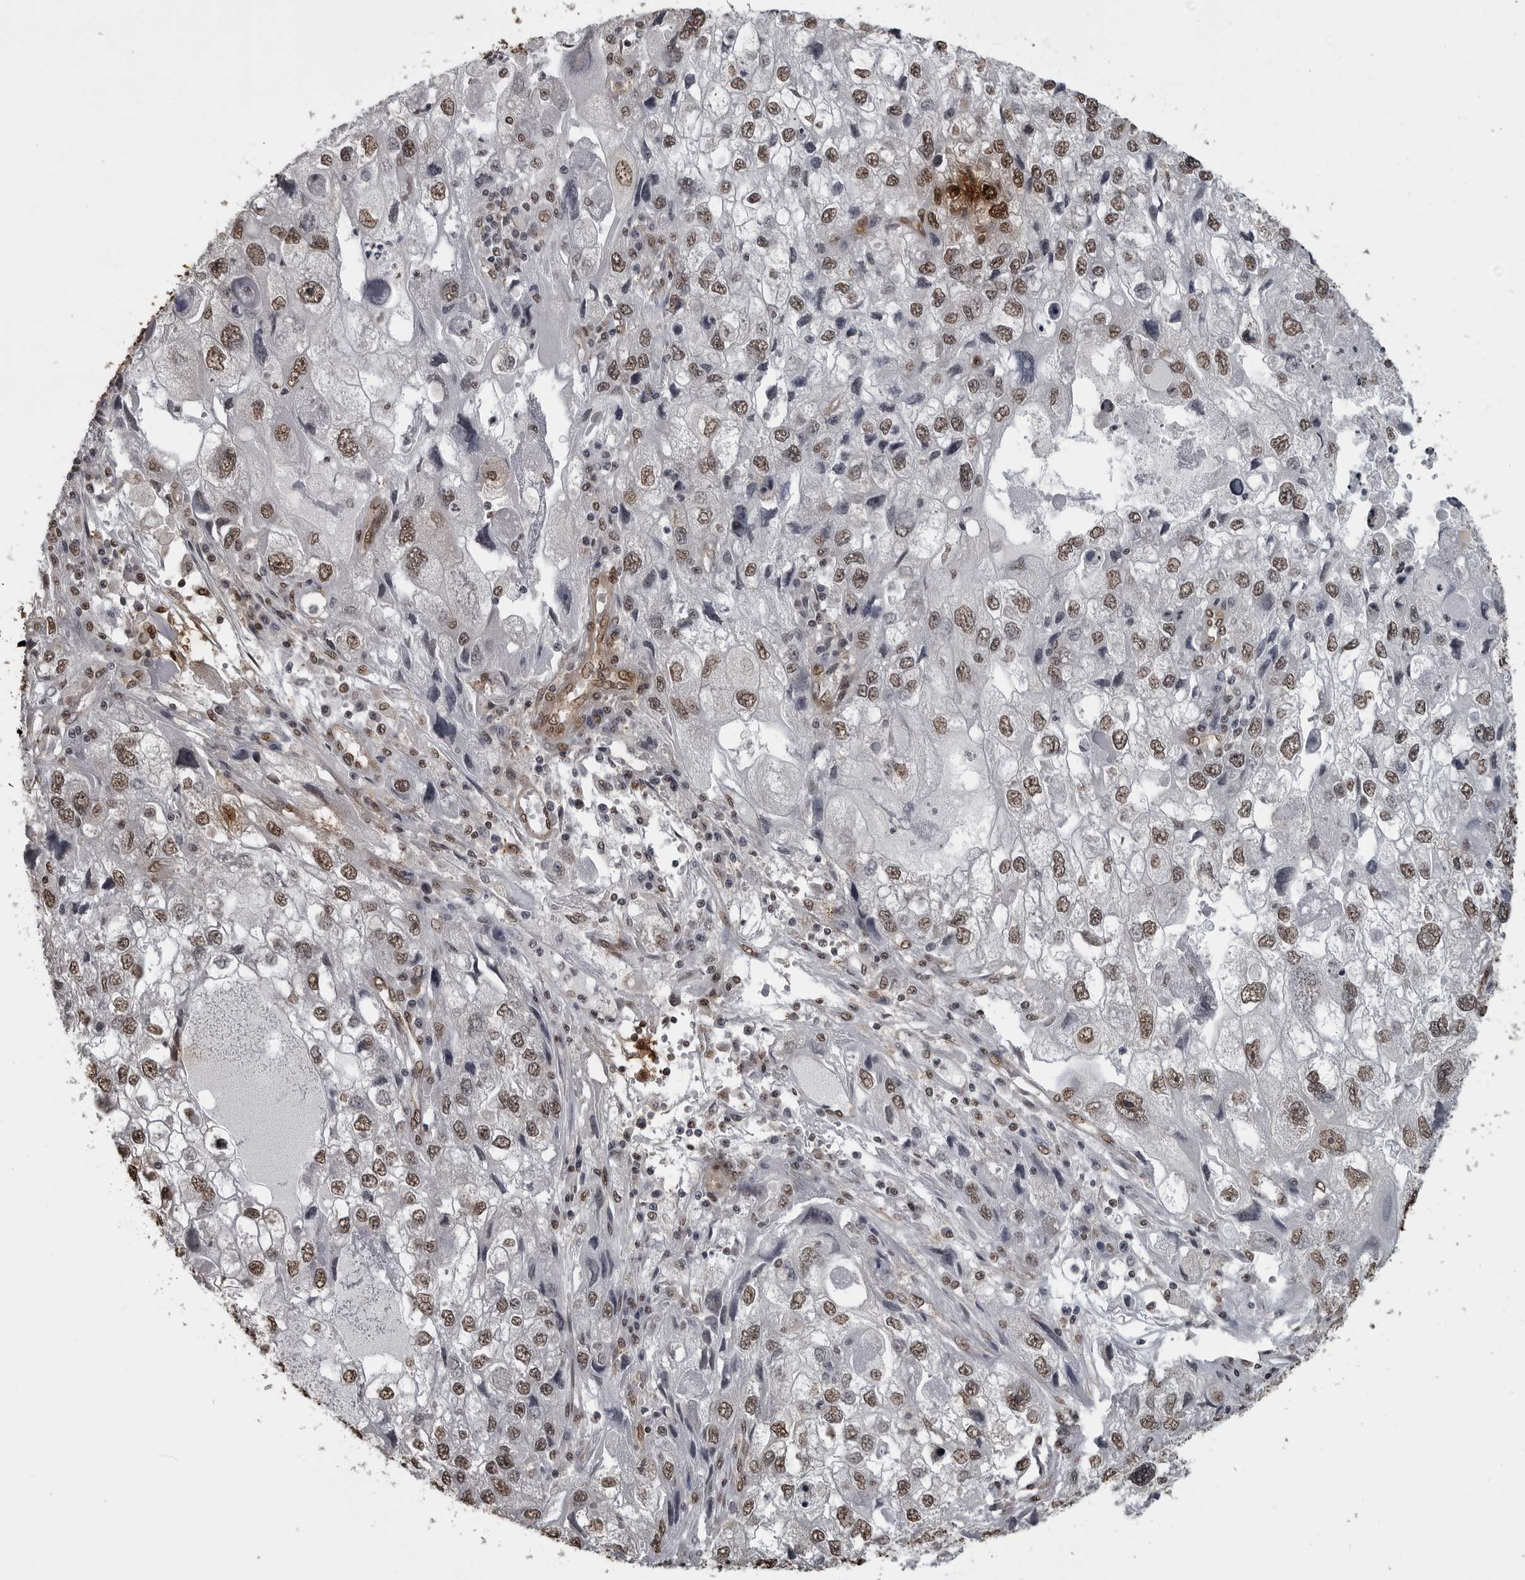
{"staining": {"intensity": "weak", "quantity": ">75%", "location": "nuclear"}, "tissue": "endometrial cancer", "cell_type": "Tumor cells", "image_type": "cancer", "snomed": [{"axis": "morphology", "description": "Adenocarcinoma, NOS"}, {"axis": "topography", "description": "Endometrium"}], "caption": "Brown immunohistochemical staining in human endometrial cancer demonstrates weak nuclear positivity in about >75% of tumor cells.", "gene": "SMAD2", "patient": {"sex": "female", "age": 49}}